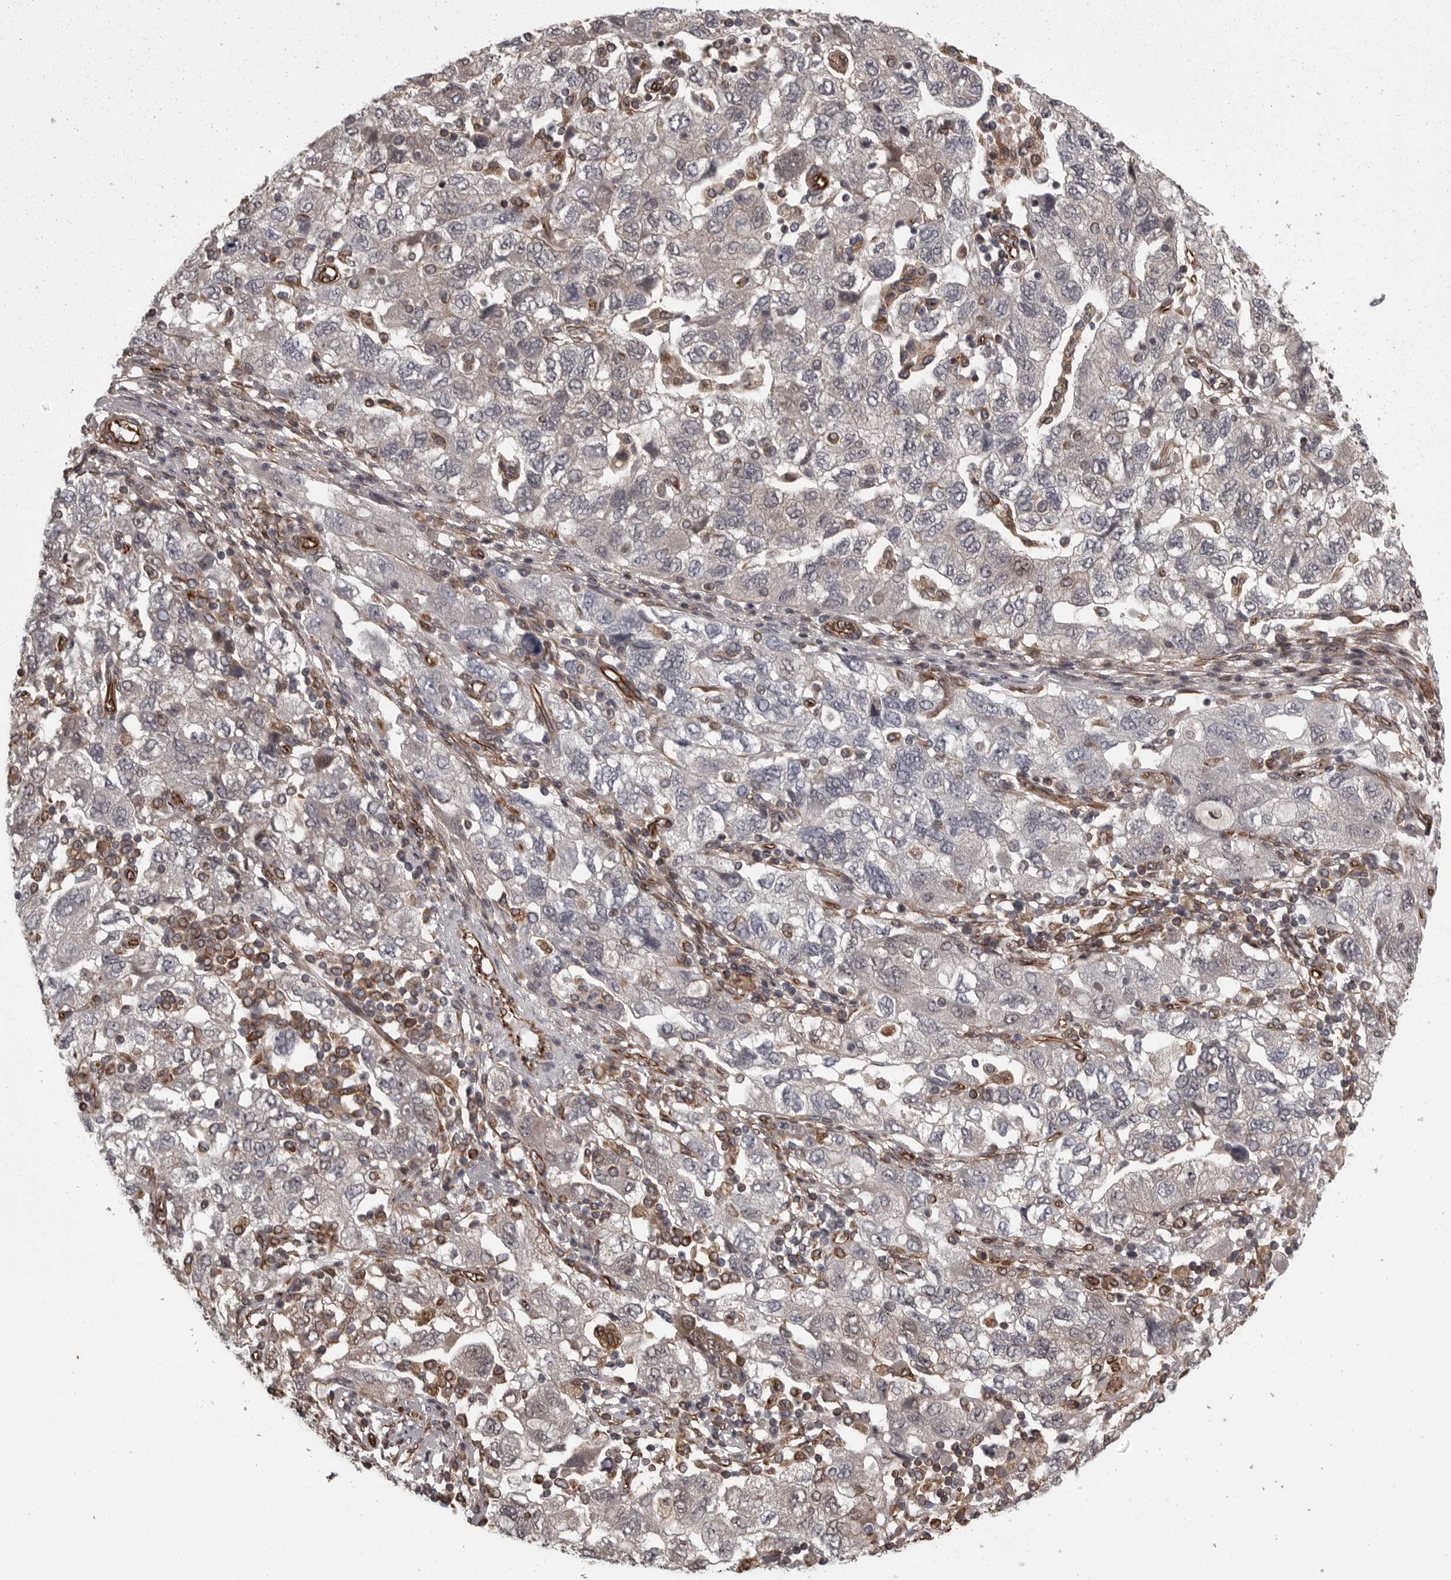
{"staining": {"intensity": "negative", "quantity": "none", "location": "none"}, "tissue": "ovarian cancer", "cell_type": "Tumor cells", "image_type": "cancer", "snomed": [{"axis": "morphology", "description": "Carcinoma, NOS"}, {"axis": "morphology", "description": "Cystadenocarcinoma, serous, NOS"}, {"axis": "topography", "description": "Ovary"}], "caption": "A high-resolution histopathology image shows immunohistochemistry staining of serous cystadenocarcinoma (ovarian), which demonstrates no significant positivity in tumor cells. (DAB (3,3'-diaminobenzidine) immunohistochemistry (IHC), high magnification).", "gene": "FAAP100", "patient": {"sex": "female", "age": 69}}